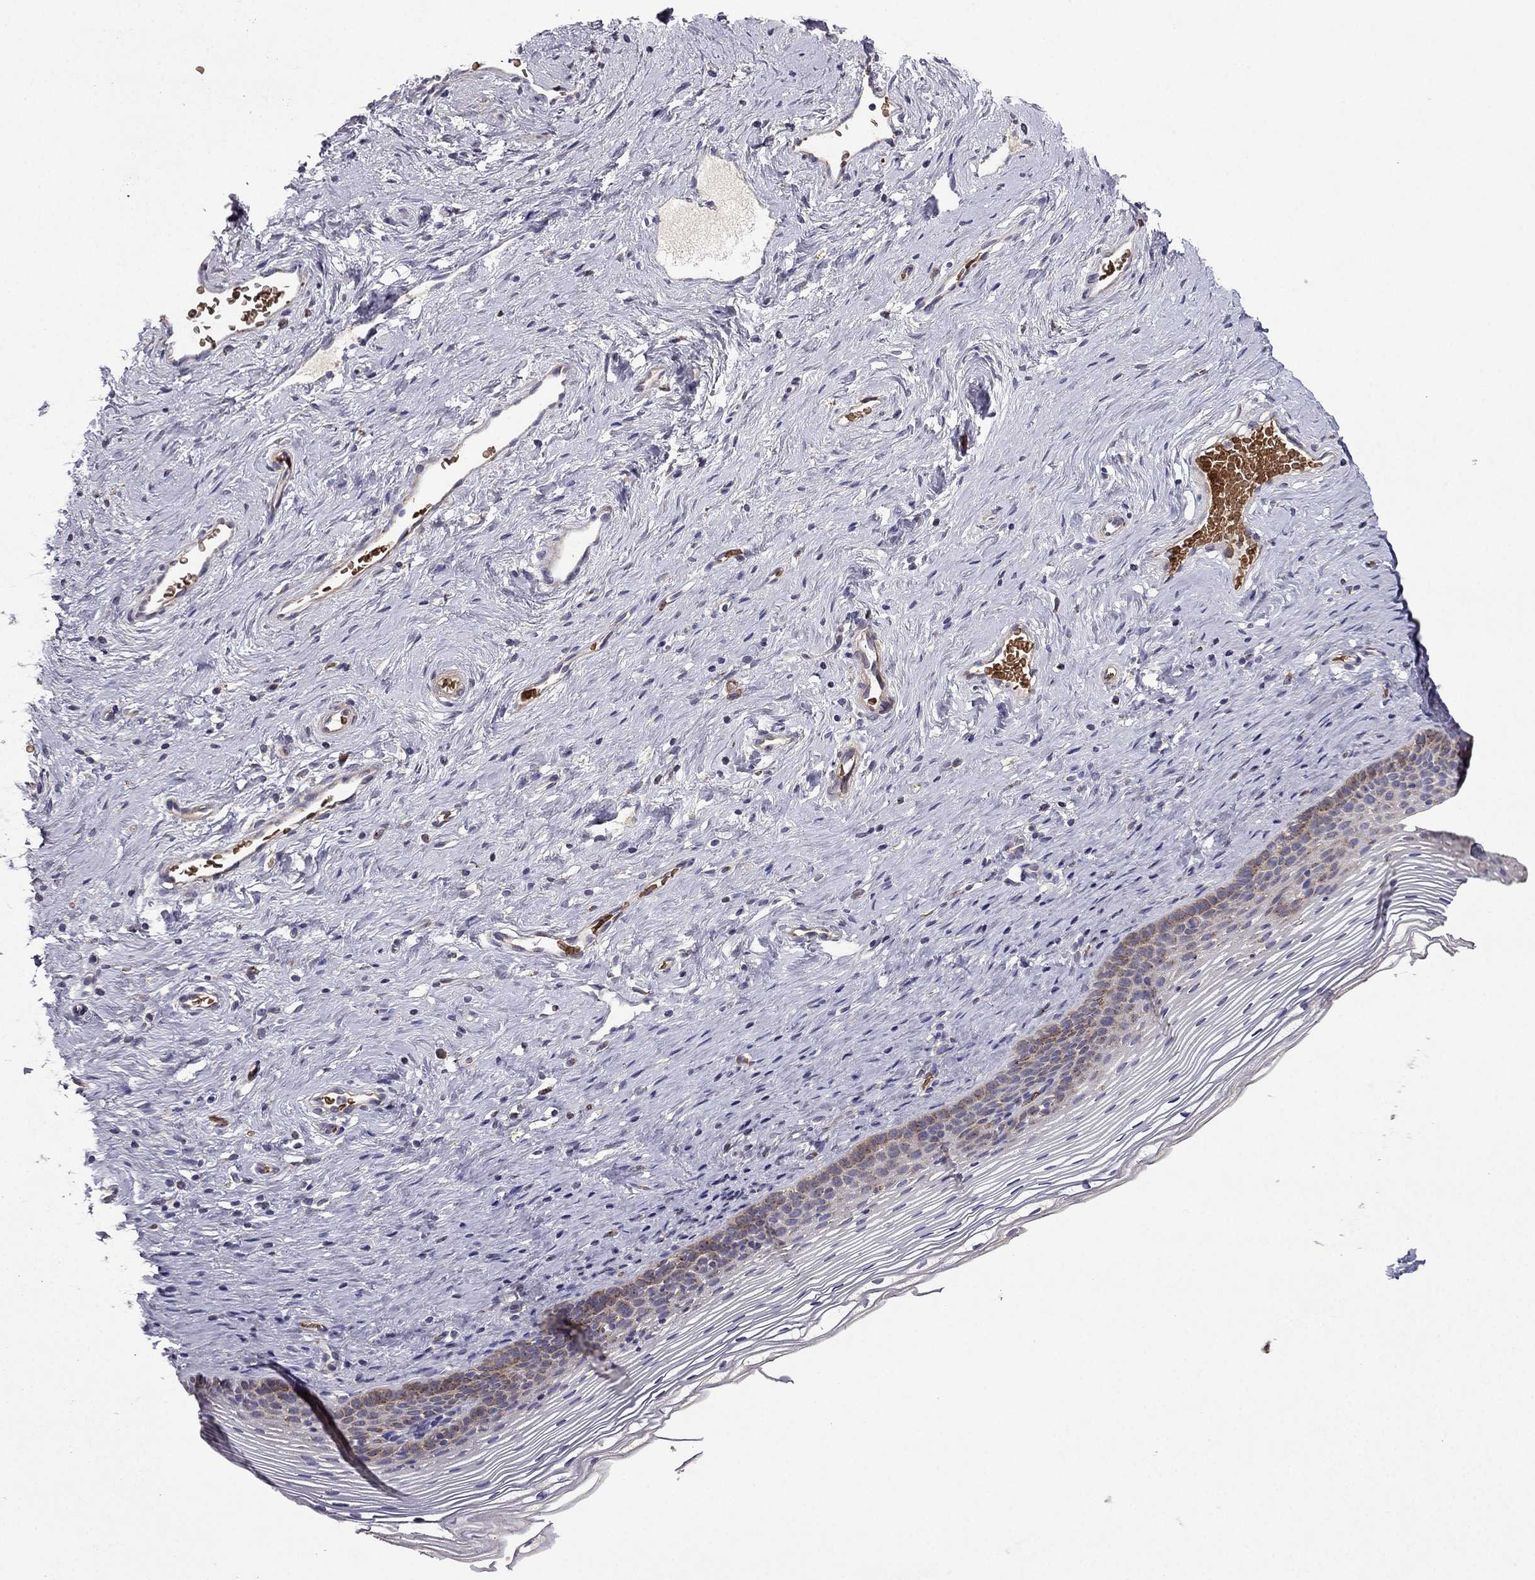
{"staining": {"intensity": "negative", "quantity": "none", "location": "none"}, "tissue": "cervix", "cell_type": "Glandular cells", "image_type": "normal", "snomed": [{"axis": "morphology", "description": "Normal tissue, NOS"}, {"axis": "topography", "description": "Cervix"}], "caption": "Protein analysis of benign cervix demonstrates no significant staining in glandular cells. Brightfield microscopy of immunohistochemistry stained with DAB (brown) and hematoxylin (blue), captured at high magnification.", "gene": "B4GALT7", "patient": {"sex": "female", "age": 39}}